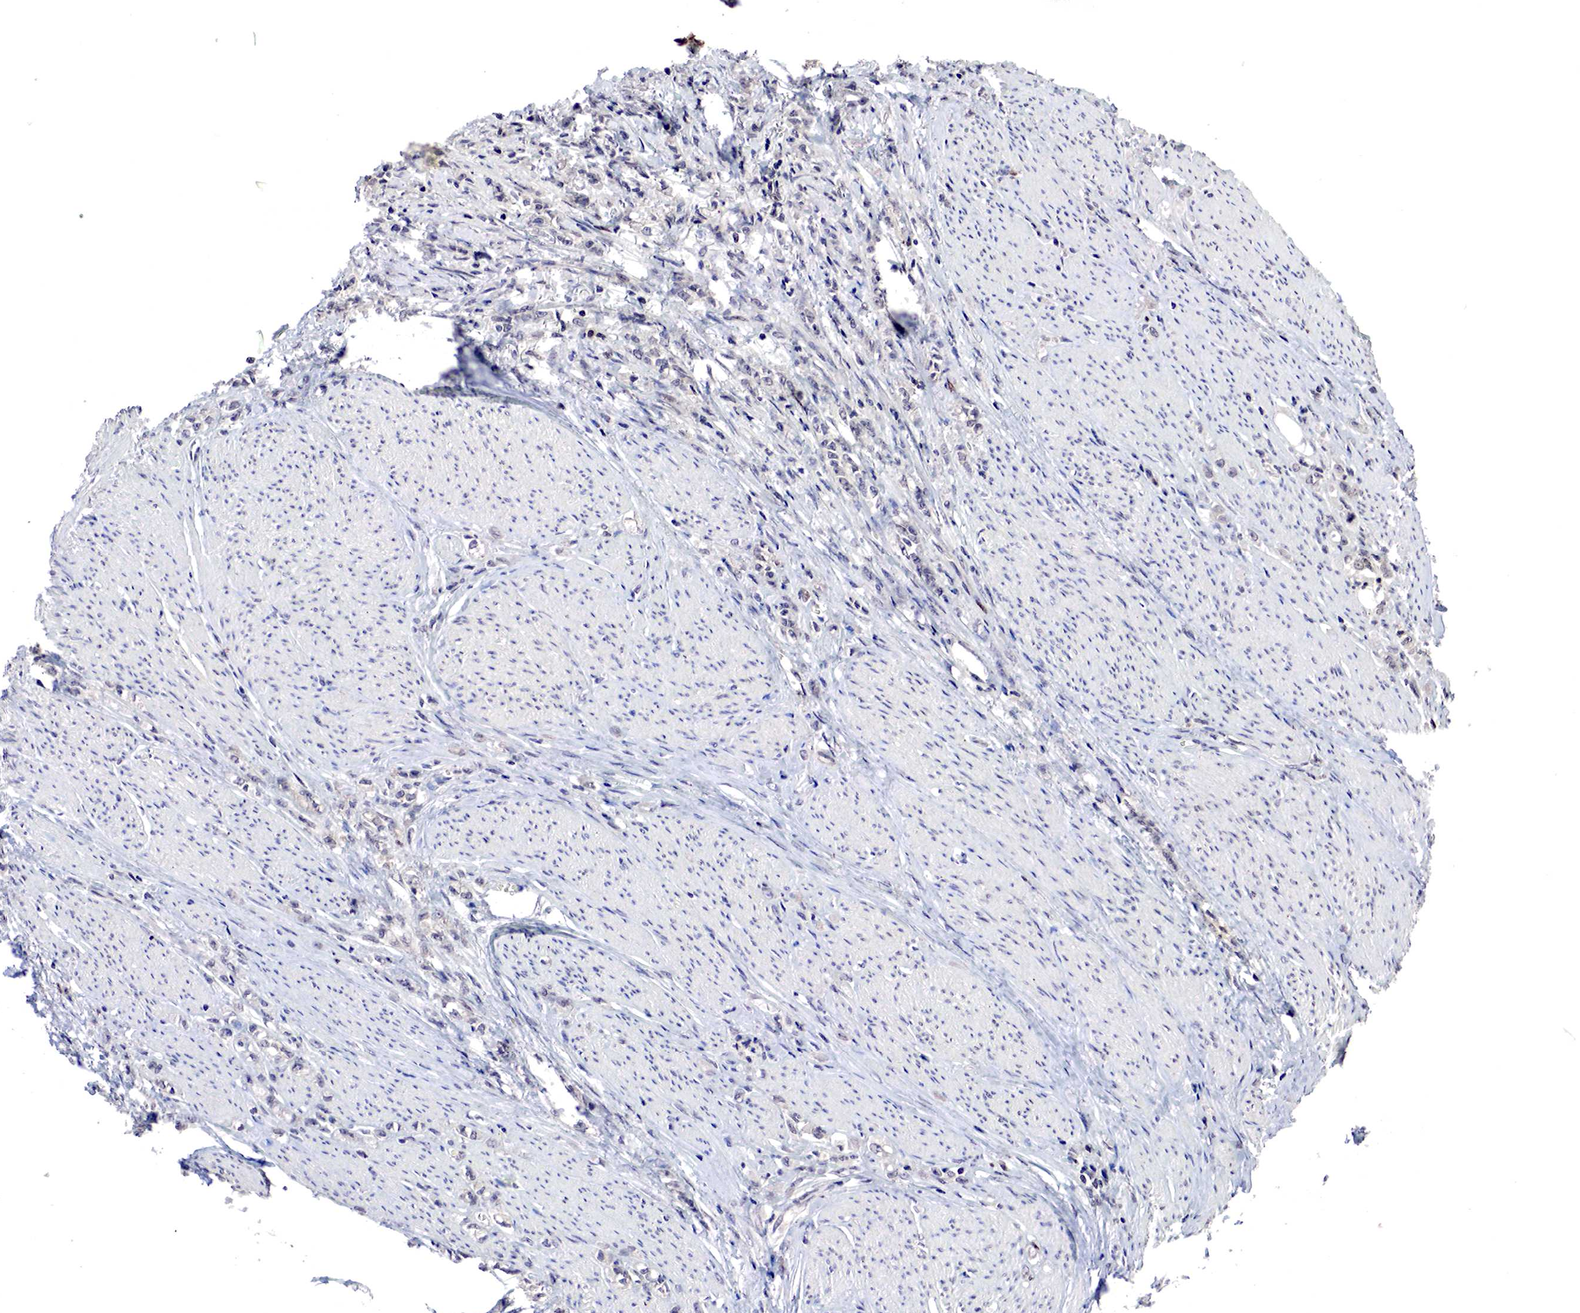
{"staining": {"intensity": "weak", "quantity": "25%-75%", "location": "cytoplasmic/membranous"}, "tissue": "stomach cancer", "cell_type": "Tumor cells", "image_type": "cancer", "snomed": [{"axis": "morphology", "description": "Adenocarcinoma, NOS"}, {"axis": "topography", "description": "Stomach"}], "caption": "High-magnification brightfield microscopy of adenocarcinoma (stomach) stained with DAB (brown) and counterstained with hematoxylin (blue). tumor cells exhibit weak cytoplasmic/membranous expression is appreciated in approximately25%-75% of cells.", "gene": "DACH2", "patient": {"sex": "male", "age": 72}}